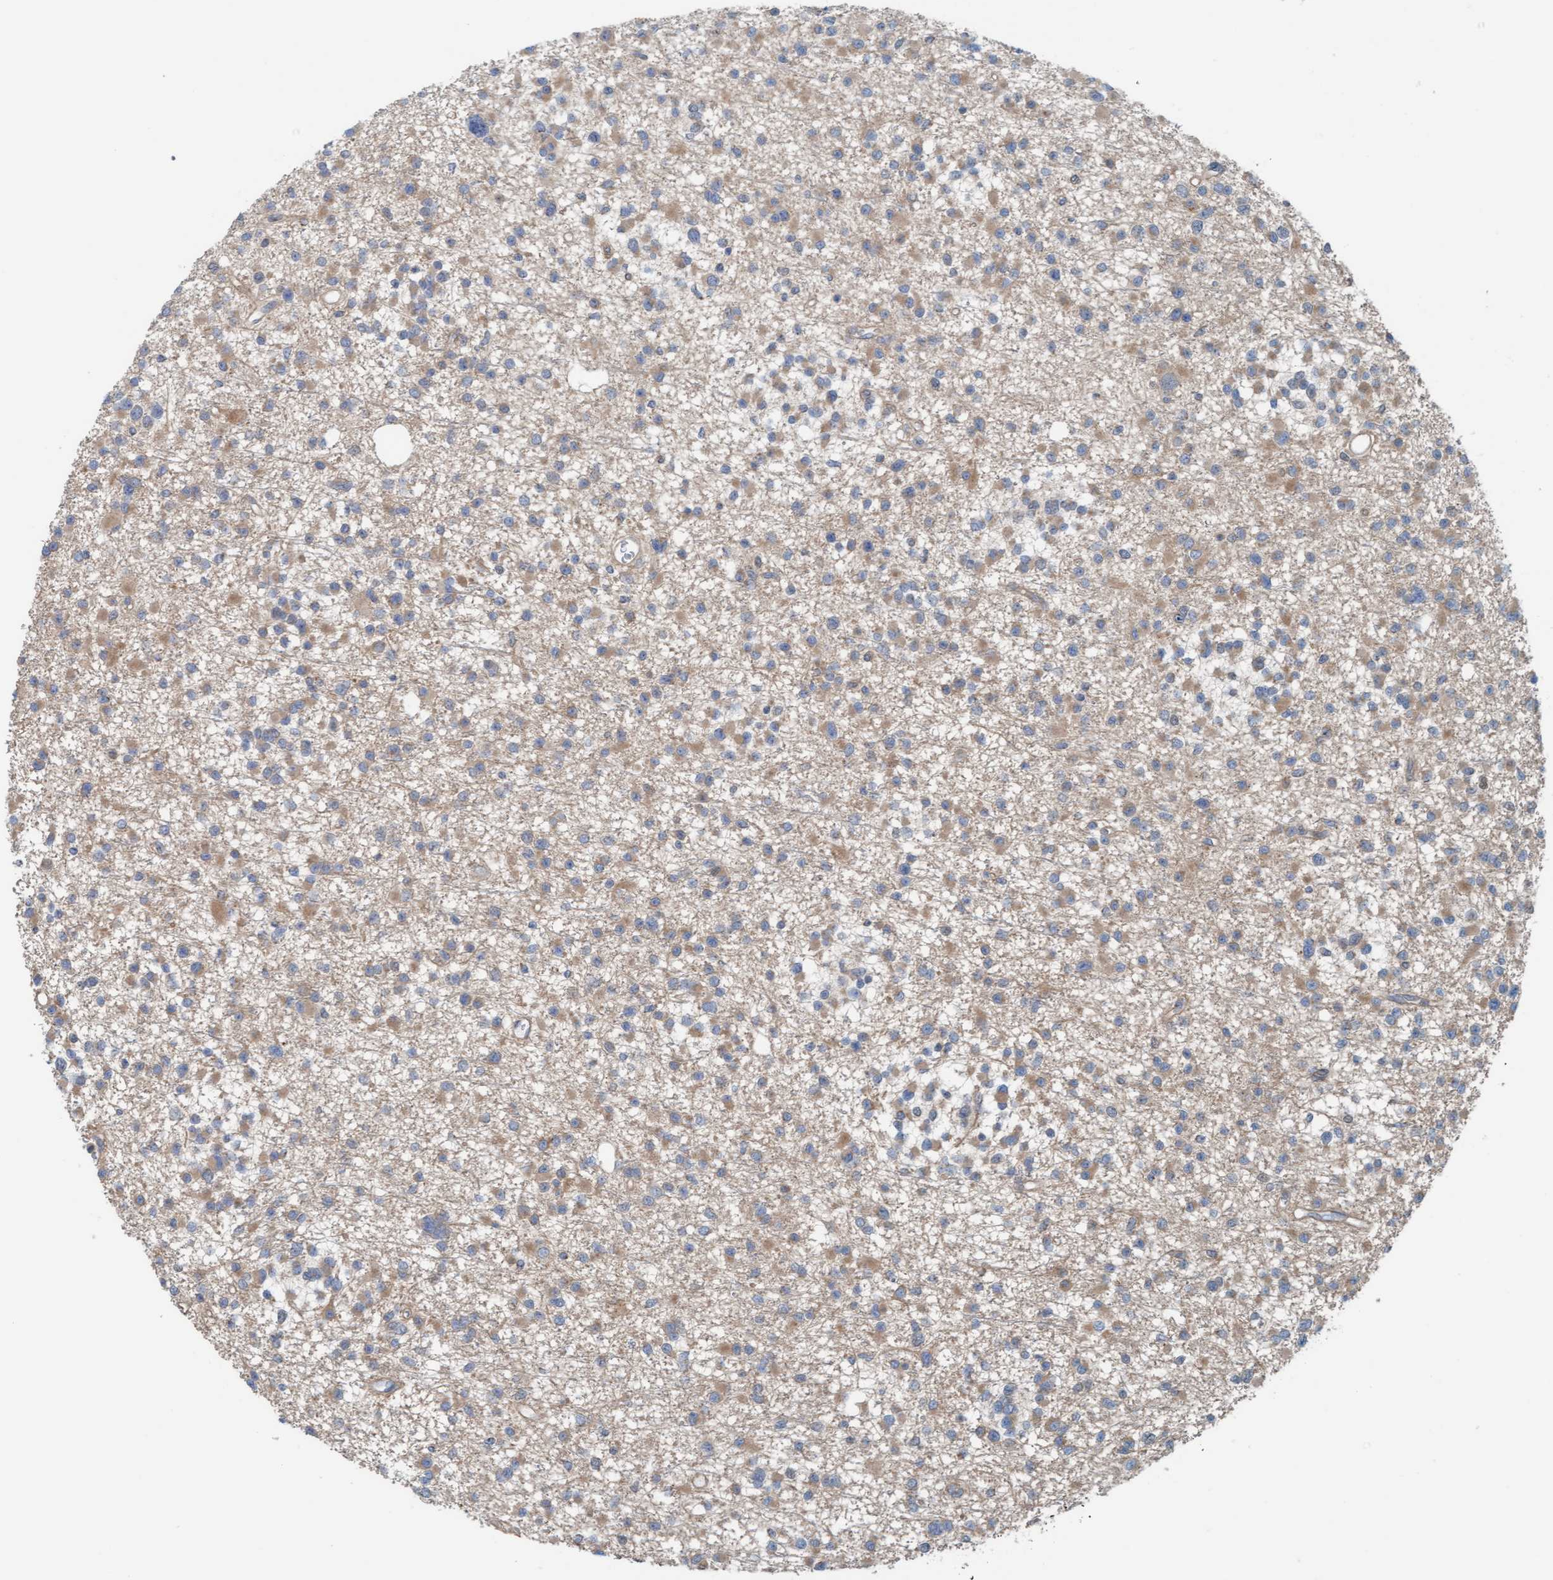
{"staining": {"intensity": "moderate", "quantity": "25%-75%", "location": "cytoplasmic/membranous"}, "tissue": "glioma", "cell_type": "Tumor cells", "image_type": "cancer", "snomed": [{"axis": "morphology", "description": "Glioma, malignant, Low grade"}, {"axis": "topography", "description": "Brain"}], "caption": "DAB (3,3'-diaminobenzidine) immunohistochemical staining of human malignant low-grade glioma displays moderate cytoplasmic/membranous protein staining in approximately 25%-75% of tumor cells.", "gene": "UBAP1", "patient": {"sex": "female", "age": 22}}